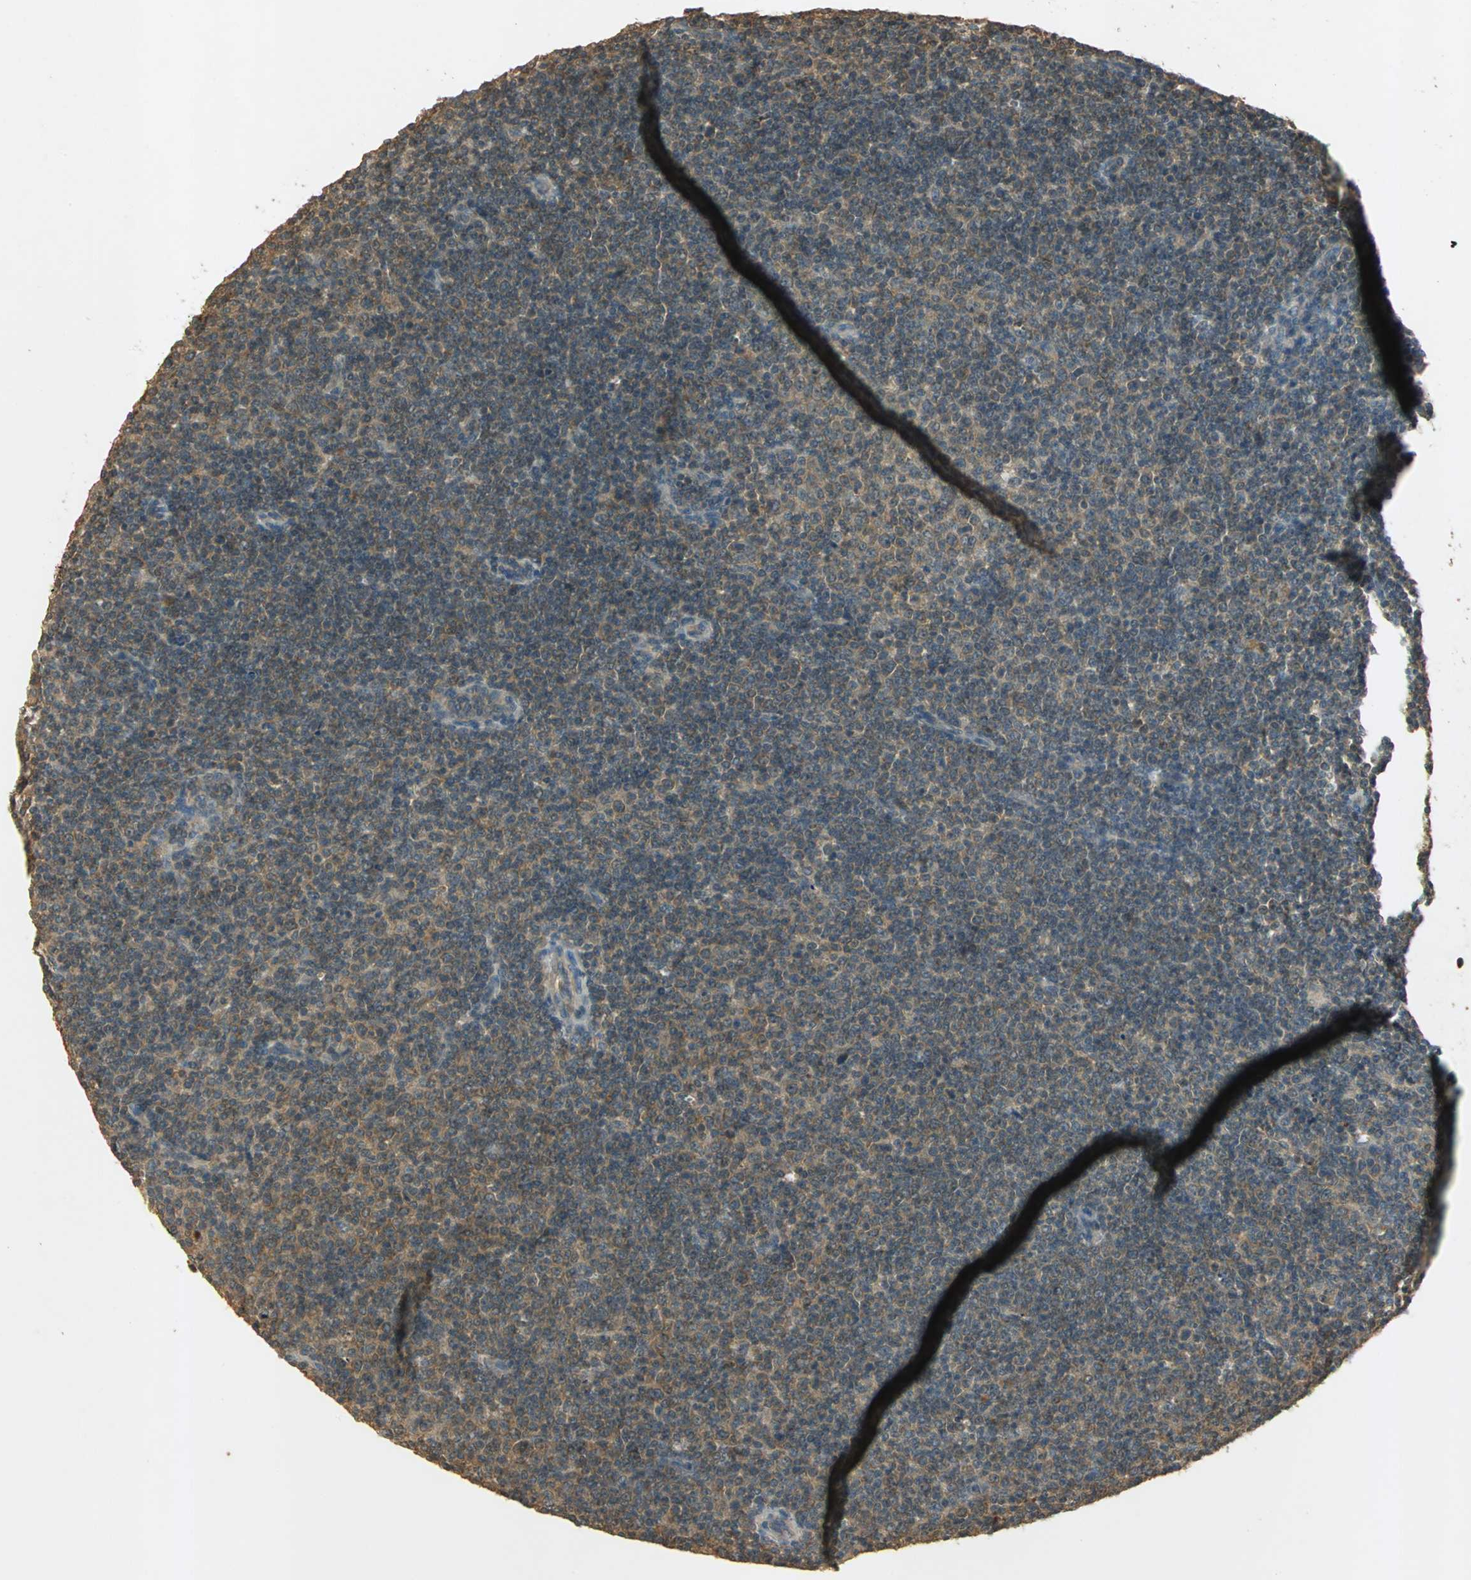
{"staining": {"intensity": "moderate", "quantity": "25%-75%", "location": "cytoplasmic/membranous"}, "tissue": "lymphoma", "cell_type": "Tumor cells", "image_type": "cancer", "snomed": [{"axis": "morphology", "description": "Malignant lymphoma, non-Hodgkin's type, Low grade"}, {"axis": "topography", "description": "Lymph node"}], "caption": "Human lymphoma stained with a protein marker shows moderate staining in tumor cells.", "gene": "KEAP1", "patient": {"sex": "male", "age": 70}}